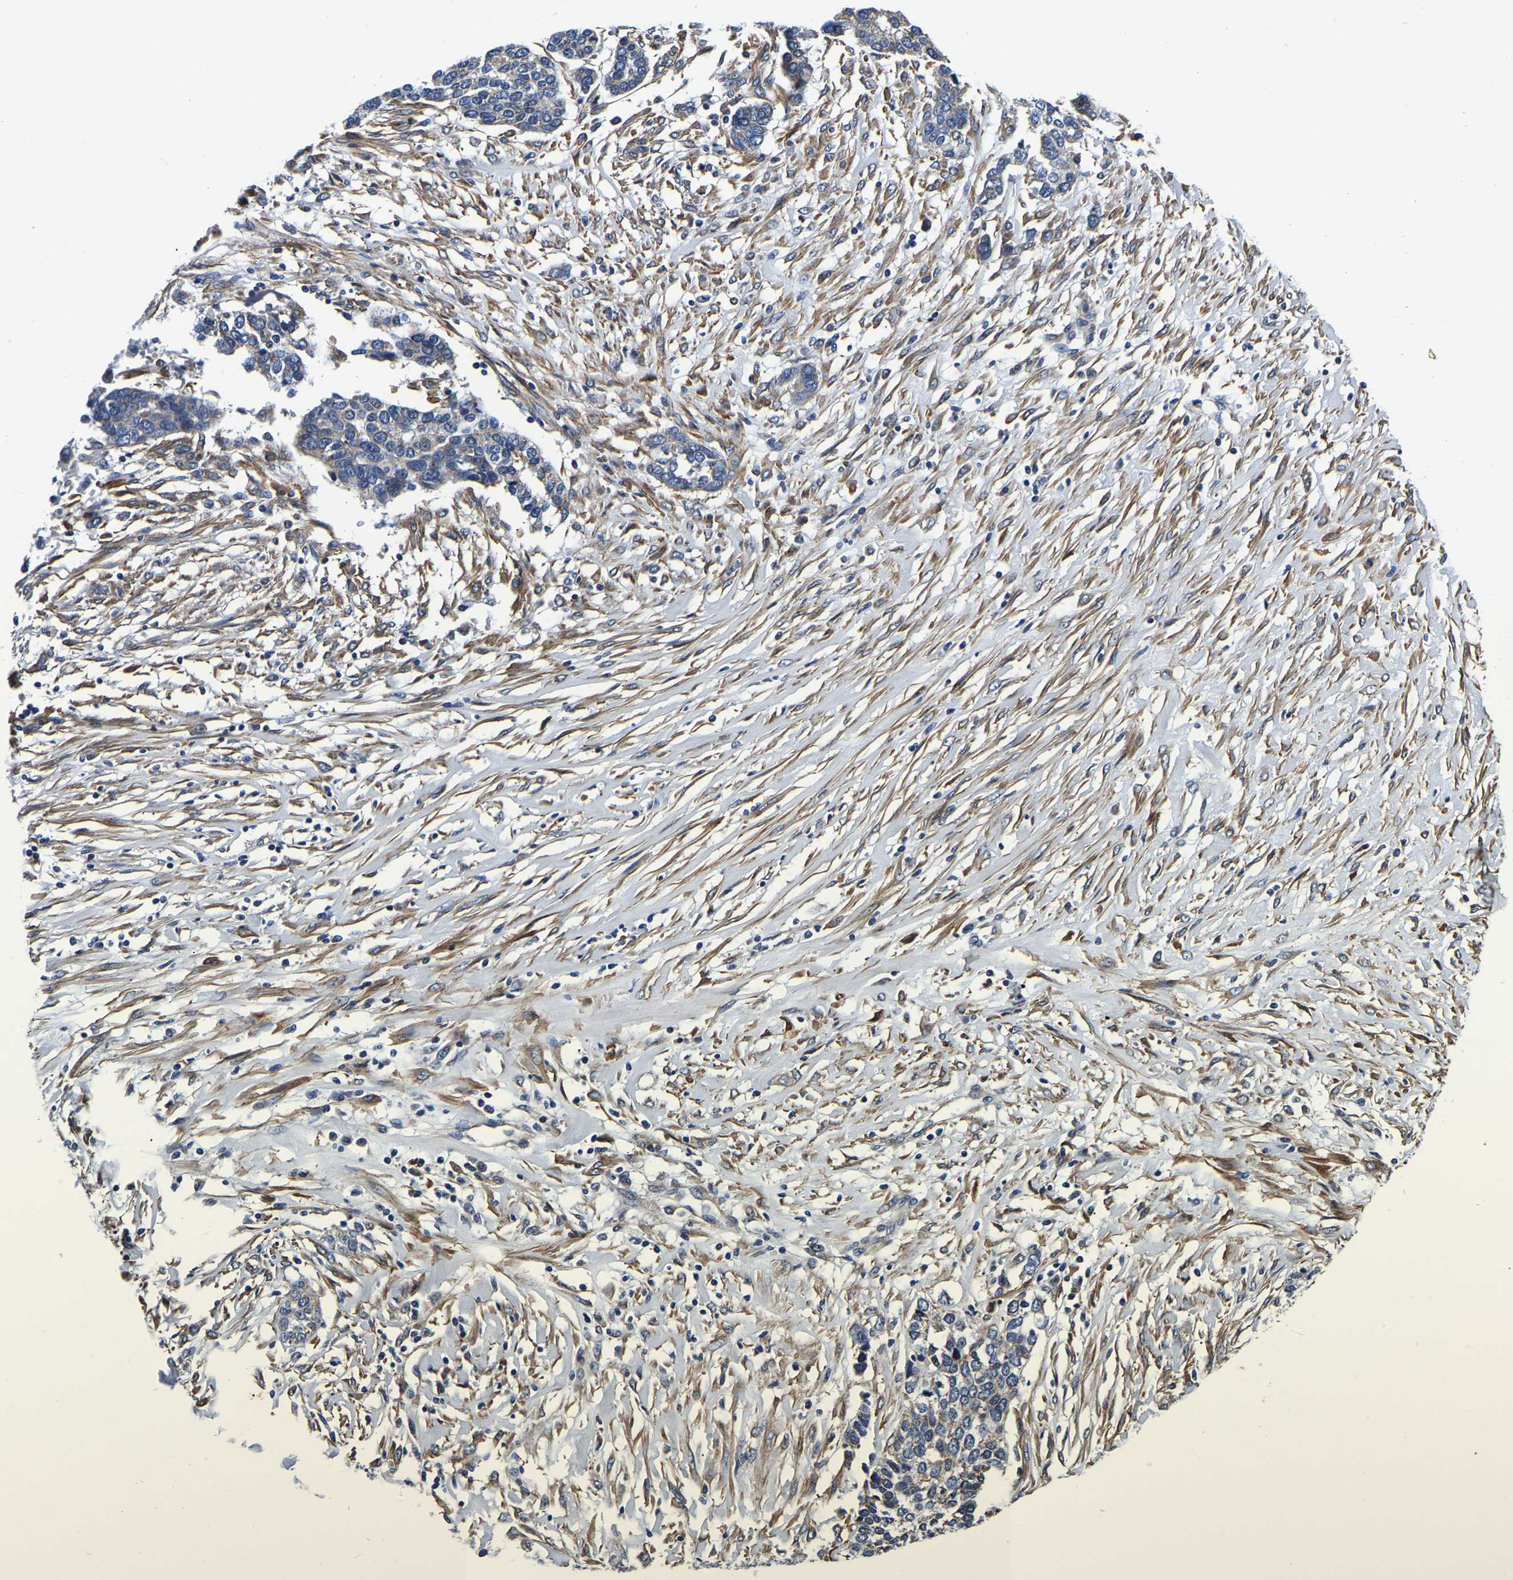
{"staining": {"intensity": "negative", "quantity": "none", "location": "none"}, "tissue": "ovarian cancer", "cell_type": "Tumor cells", "image_type": "cancer", "snomed": [{"axis": "morphology", "description": "Cystadenocarcinoma, serous, NOS"}, {"axis": "topography", "description": "Ovary"}], "caption": "This is an immunohistochemistry micrograph of ovarian cancer. There is no expression in tumor cells.", "gene": "KCTD17", "patient": {"sex": "female", "age": 44}}